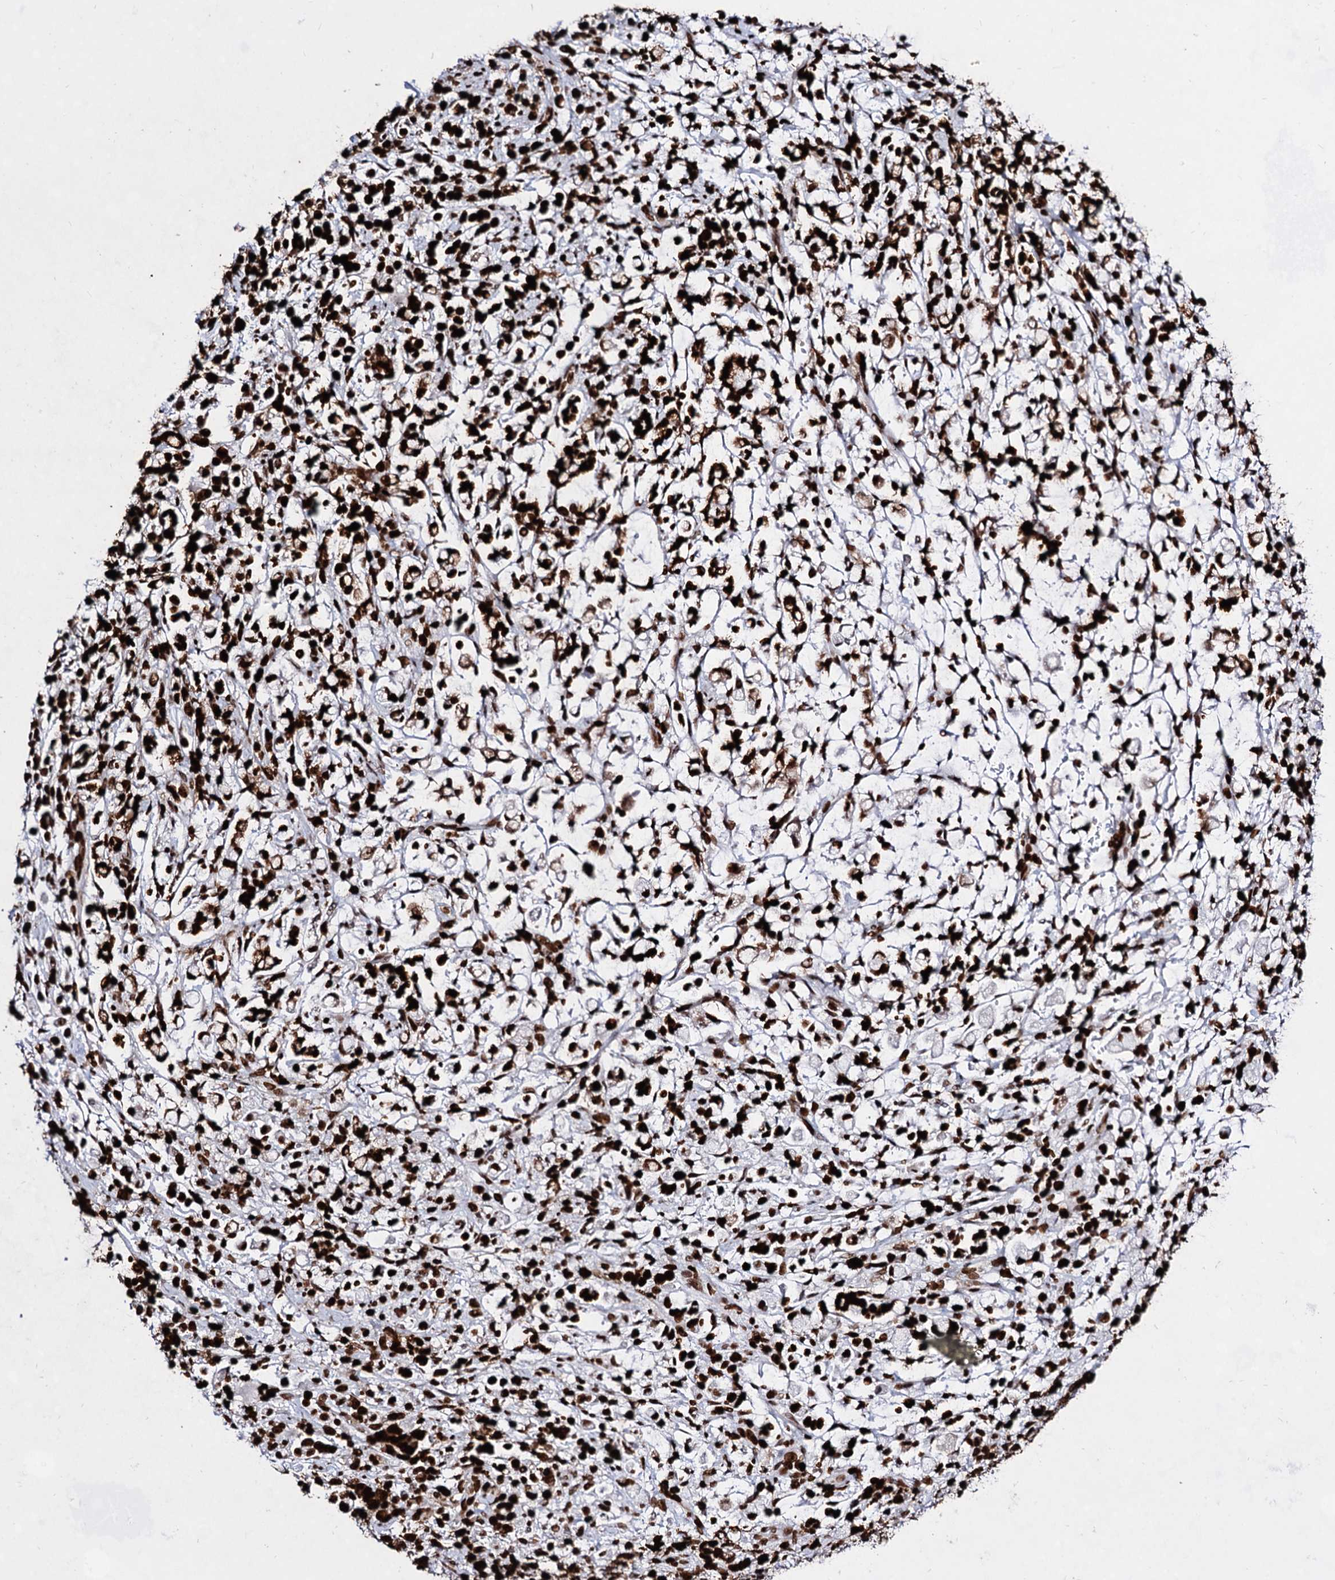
{"staining": {"intensity": "strong", "quantity": ">75%", "location": "nuclear"}, "tissue": "stomach cancer", "cell_type": "Tumor cells", "image_type": "cancer", "snomed": [{"axis": "morphology", "description": "Adenocarcinoma, NOS"}, {"axis": "topography", "description": "Stomach"}], "caption": "Immunohistochemical staining of stomach adenocarcinoma exhibits high levels of strong nuclear protein staining in about >75% of tumor cells. The protein of interest is stained brown, and the nuclei are stained in blue (DAB (3,3'-diaminobenzidine) IHC with brightfield microscopy, high magnification).", "gene": "HMGB2", "patient": {"sex": "female", "age": 60}}